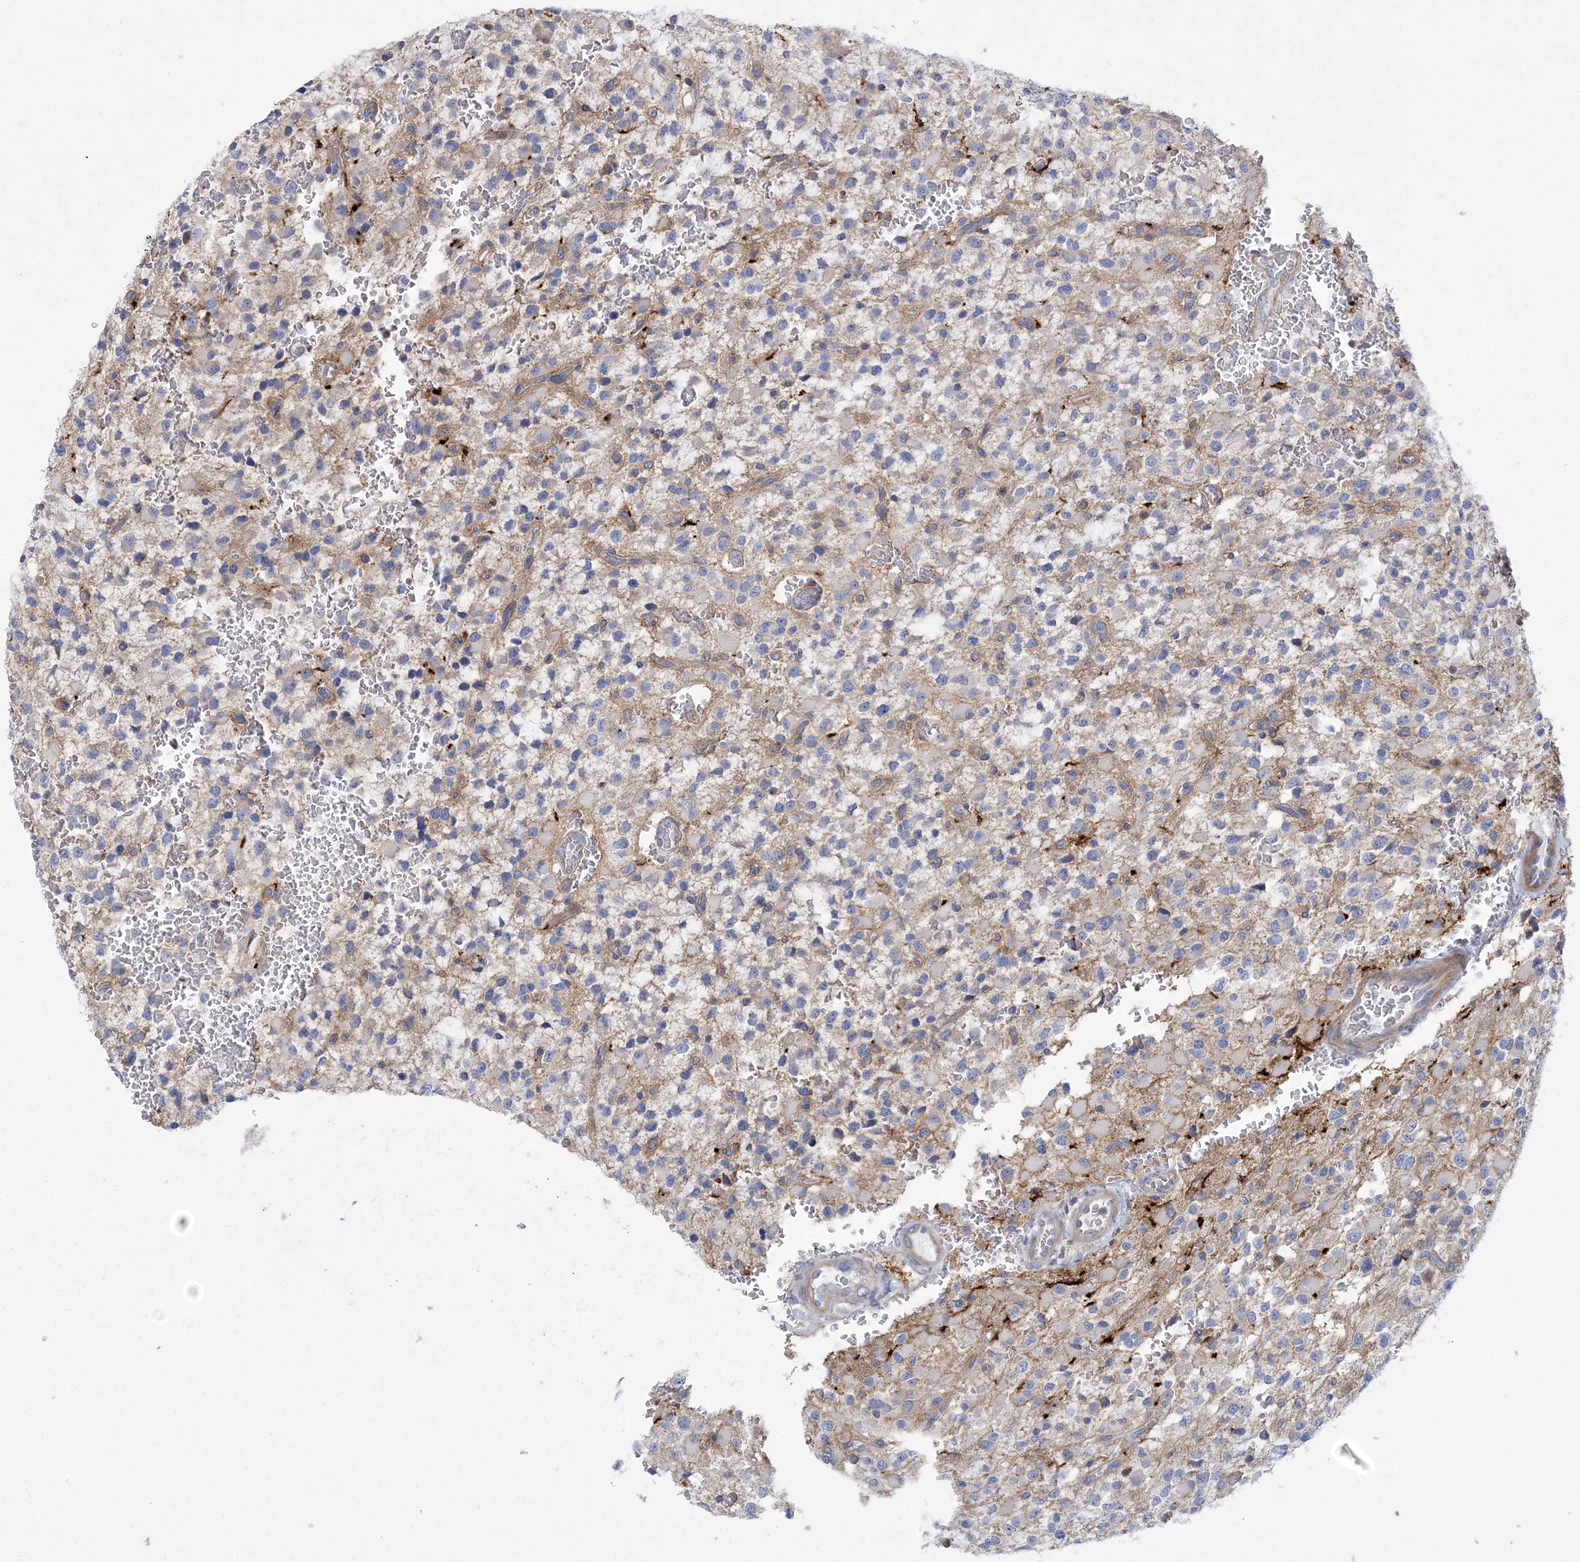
{"staining": {"intensity": "weak", "quantity": "<25%", "location": "cytoplasmic/membranous"}, "tissue": "glioma", "cell_type": "Tumor cells", "image_type": "cancer", "snomed": [{"axis": "morphology", "description": "Glioma, malignant, High grade"}, {"axis": "topography", "description": "Brain"}], "caption": "Immunohistochemical staining of human glioma exhibits no significant staining in tumor cells.", "gene": "ARSJ", "patient": {"sex": "male", "age": 34}}